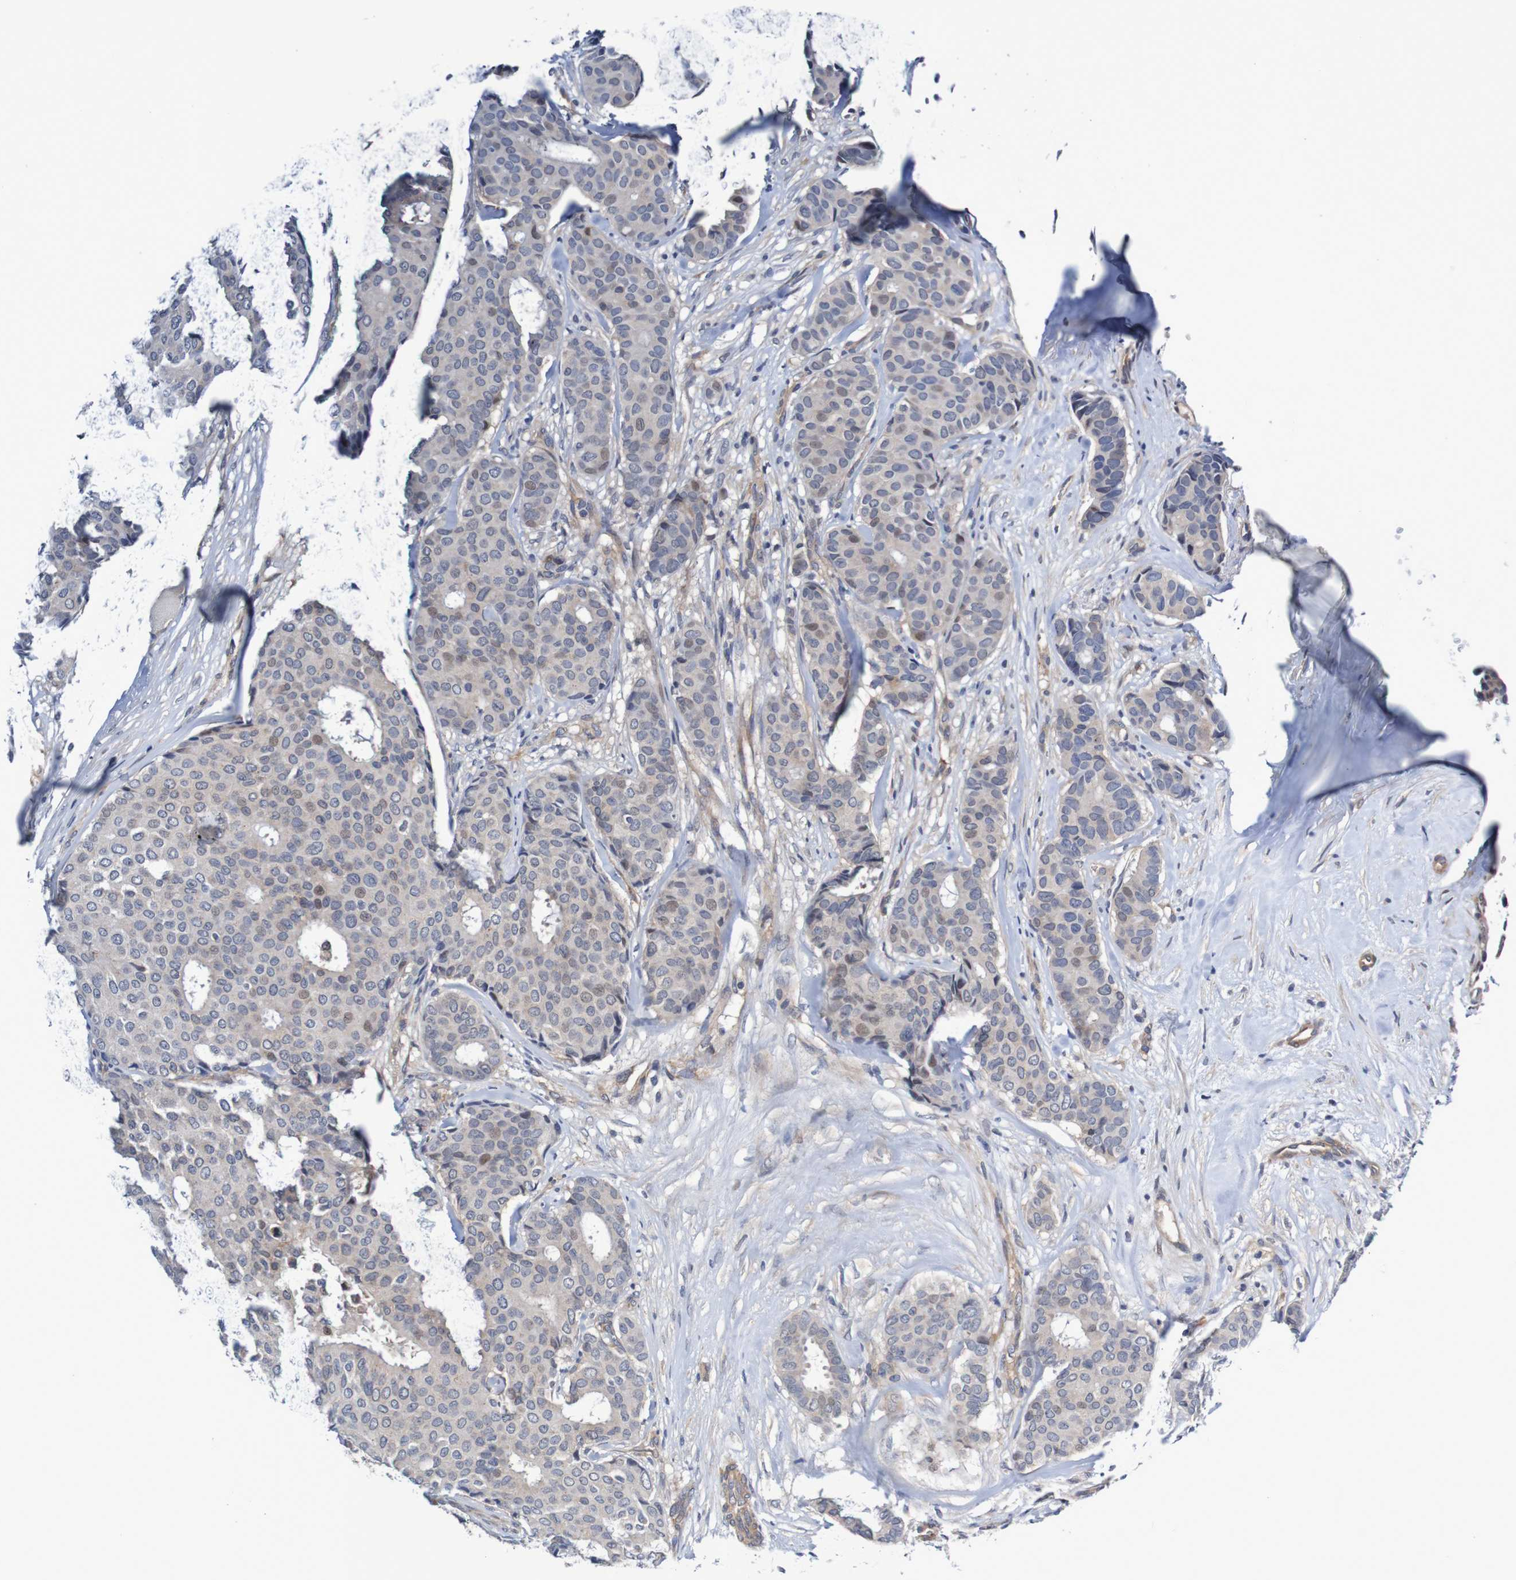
{"staining": {"intensity": "weak", "quantity": "<25%", "location": "cytoplasmic/membranous,nuclear"}, "tissue": "breast cancer", "cell_type": "Tumor cells", "image_type": "cancer", "snomed": [{"axis": "morphology", "description": "Duct carcinoma"}, {"axis": "topography", "description": "Breast"}], "caption": "A photomicrograph of human breast cancer (intraductal carcinoma) is negative for staining in tumor cells.", "gene": "CPED1", "patient": {"sex": "female", "age": 75}}